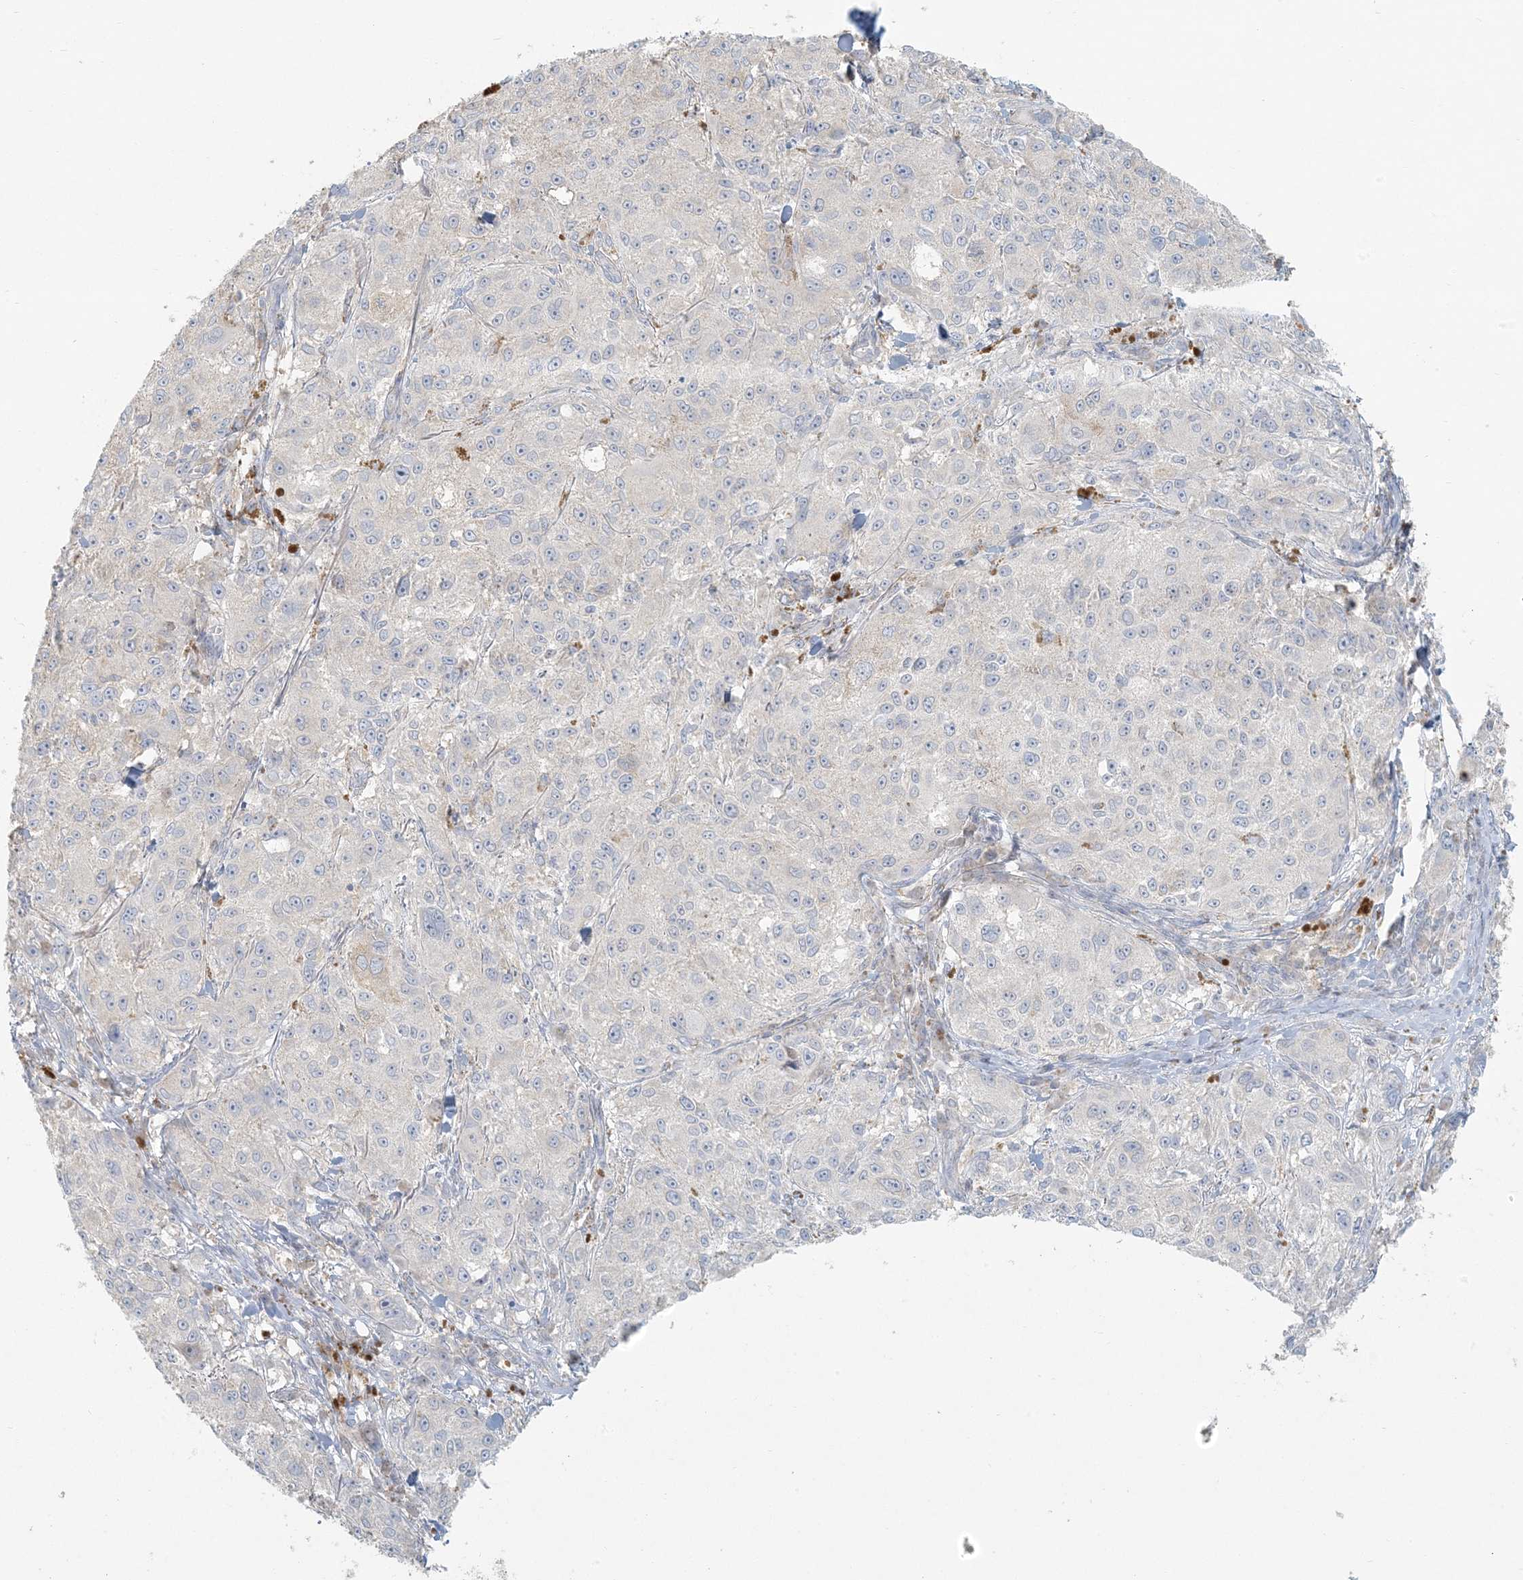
{"staining": {"intensity": "negative", "quantity": "none", "location": "none"}, "tissue": "melanoma", "cell_type": "Tumor cells", "image_type": "cancer", "snomed": [{"axis": "morphology", "description": "Necrosis, NOS"}, {"axis": "morphology", "description": "Malignant melanoma, NOS"}, {"axis": "topography", "description": "Skin"}], "caption": "Malignant melanoma was stained to show a protein in brown. There is no significant staining in tumor cells.", "gene": "HACL1", "patient": {"sex": "female", "age": 87}}